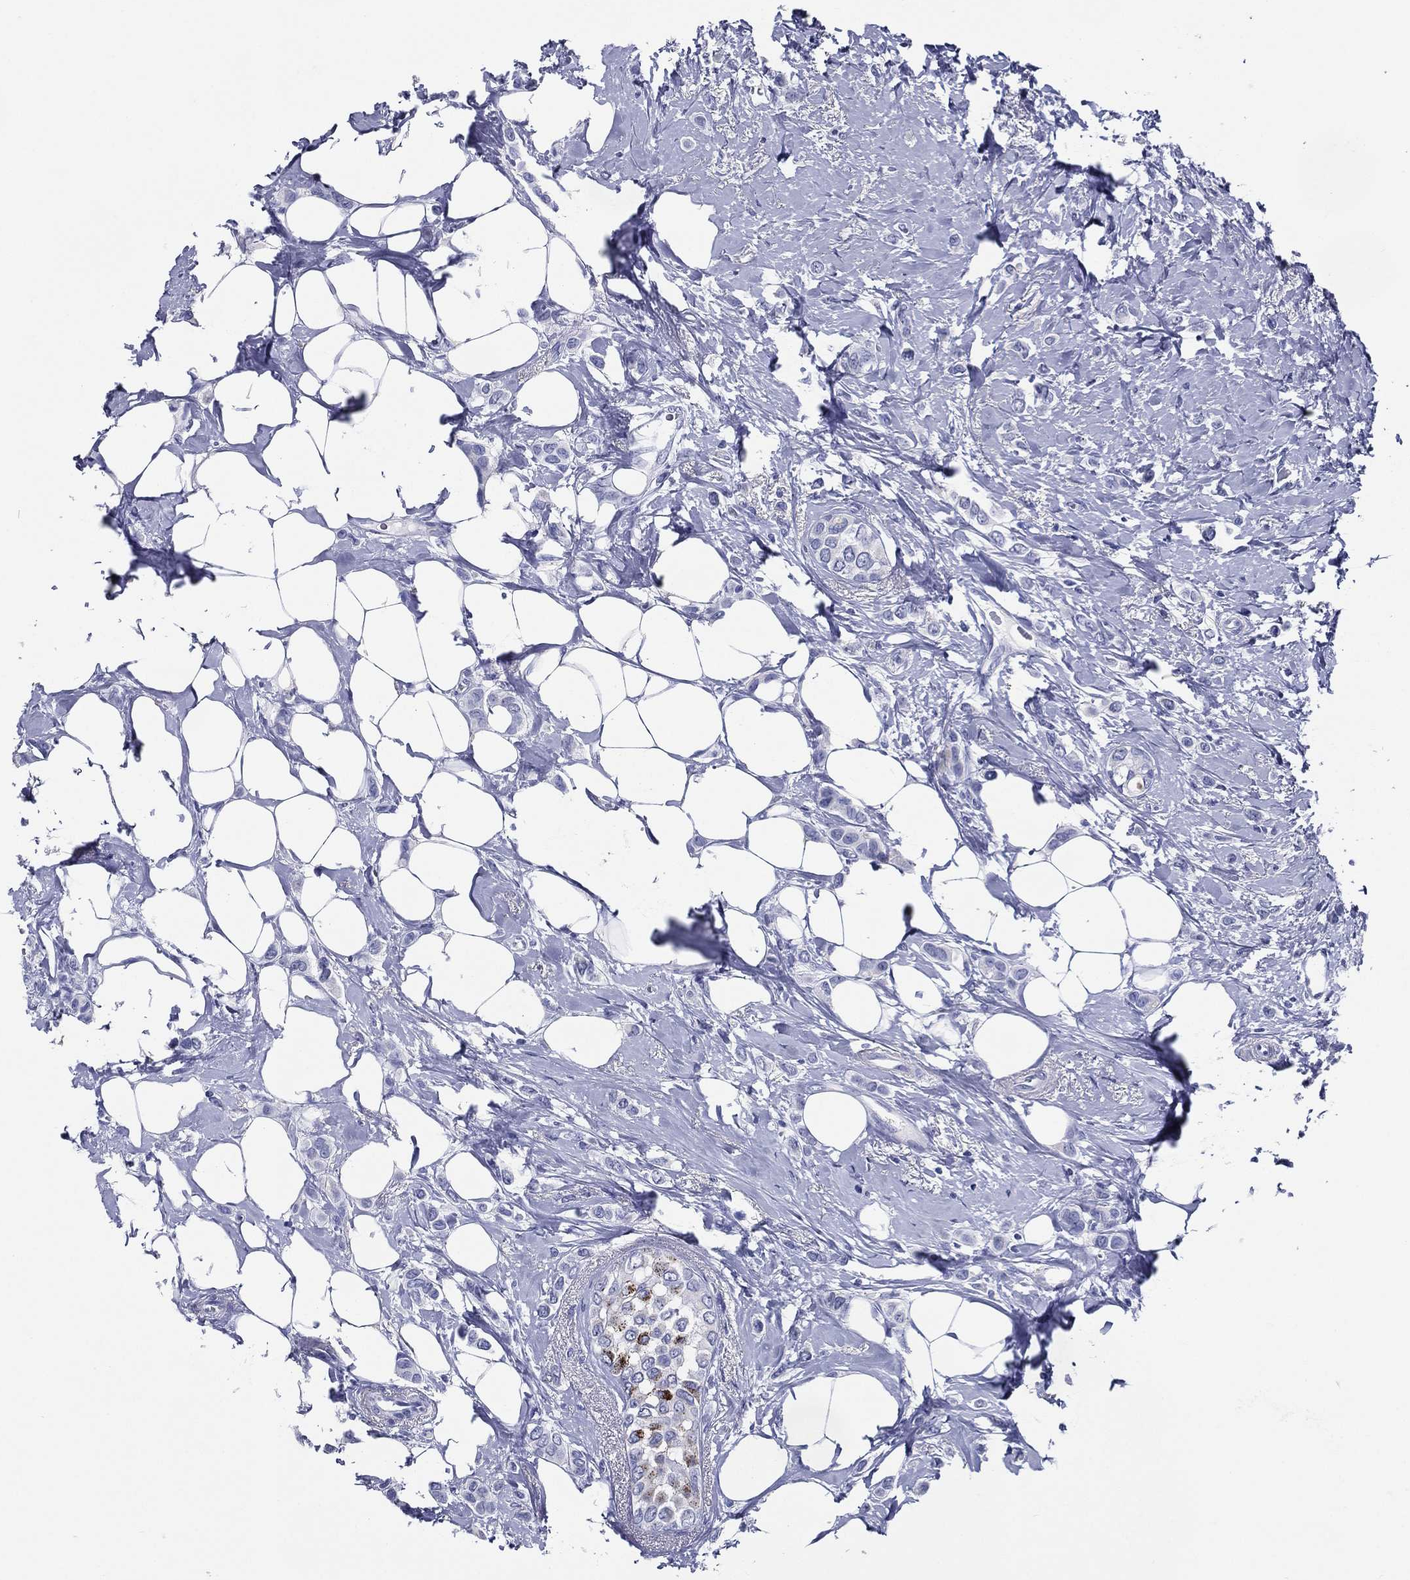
{"staining": {"intensity": "negative", "quantity": "none", "location": "none"}, "tissue": "breast cancer", "cell_type": "Tumor cells", "image_type": "cancer", "snomed": [{"axis": "morphology", "description": "Lobular carcinoma"}, {"axis": "topography", "description": "Breast"}], "caption": "Immunohistochemistry micrograph of neoplastic tissue: human breast cancer stained with DAB (3,3'-diaminobenzidine) demonstrates no significant protein expression in tumor cells. Brightfield microscopy of IHC stained with DAB (brown) and hematoxylin (blue), captured at high magnification.", "gene": "ACE2", "patient": {"sex": "female", "age": 66}}